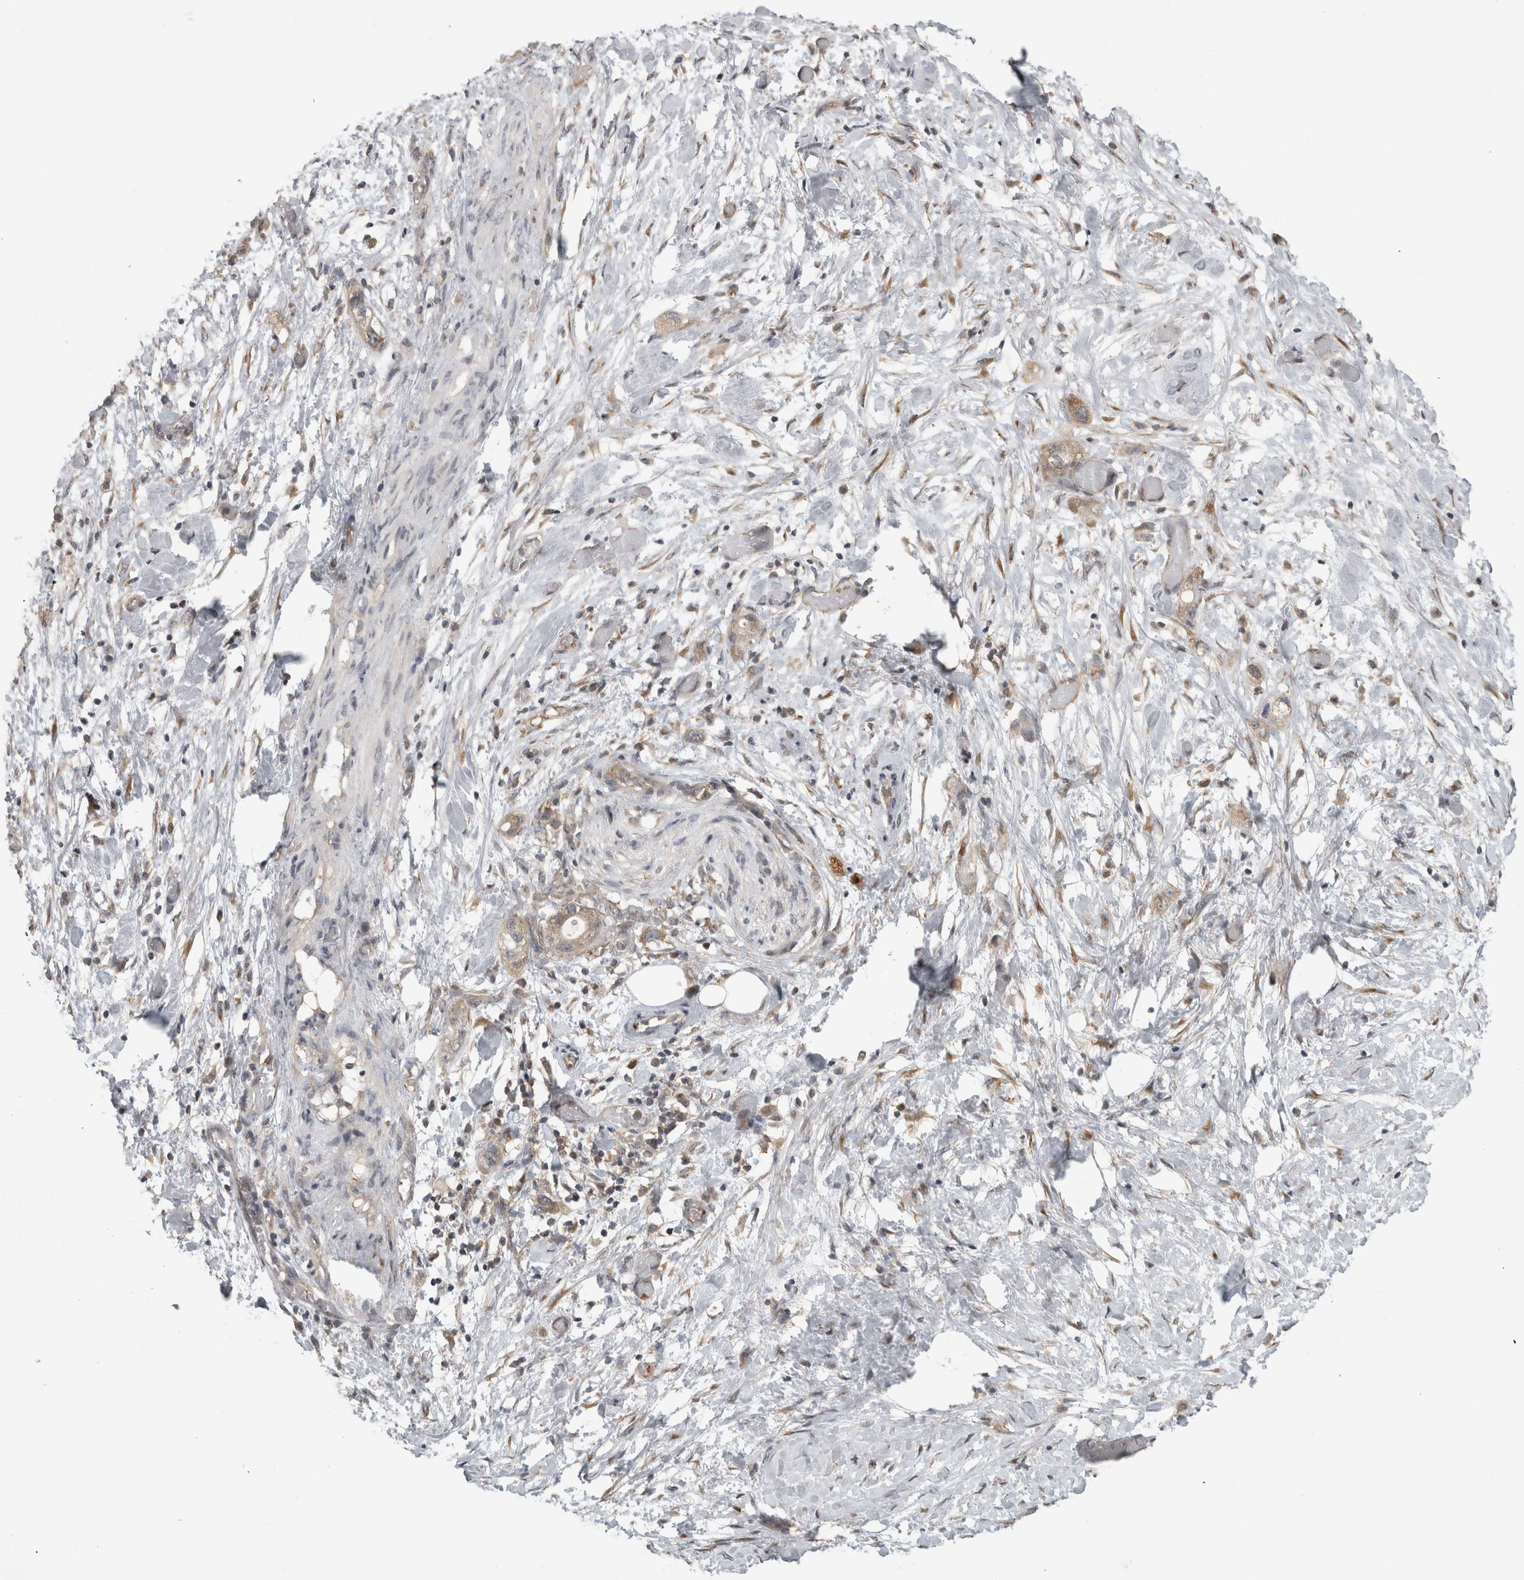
{"staining": {"intensity": "weak", "quantity": "<25%", "location": "cytoplasmic/membranous"}, "tissue": "stomach cancer", "cell_type": "Tumor cells", "image_type": "cancer", "snomed": [{"axis": "morphology", "description": "Adenocarcinoma, NOS"}, {"axis": "topography", "description": "Stomach"}, {"axis": "topography", "description": "Stomach, lower"}], "caption": "A photomicrograph of stomach adenocarcinoma stained for a protein displays no brown staining in tumor cells. Brightfield microscopy of immunohistochemistry stained with DAB (brown) and hematoxylin (blue), captured at high magnification.", "gene": "ATXN2", "patient": {"sex": "female", "age": 48}}